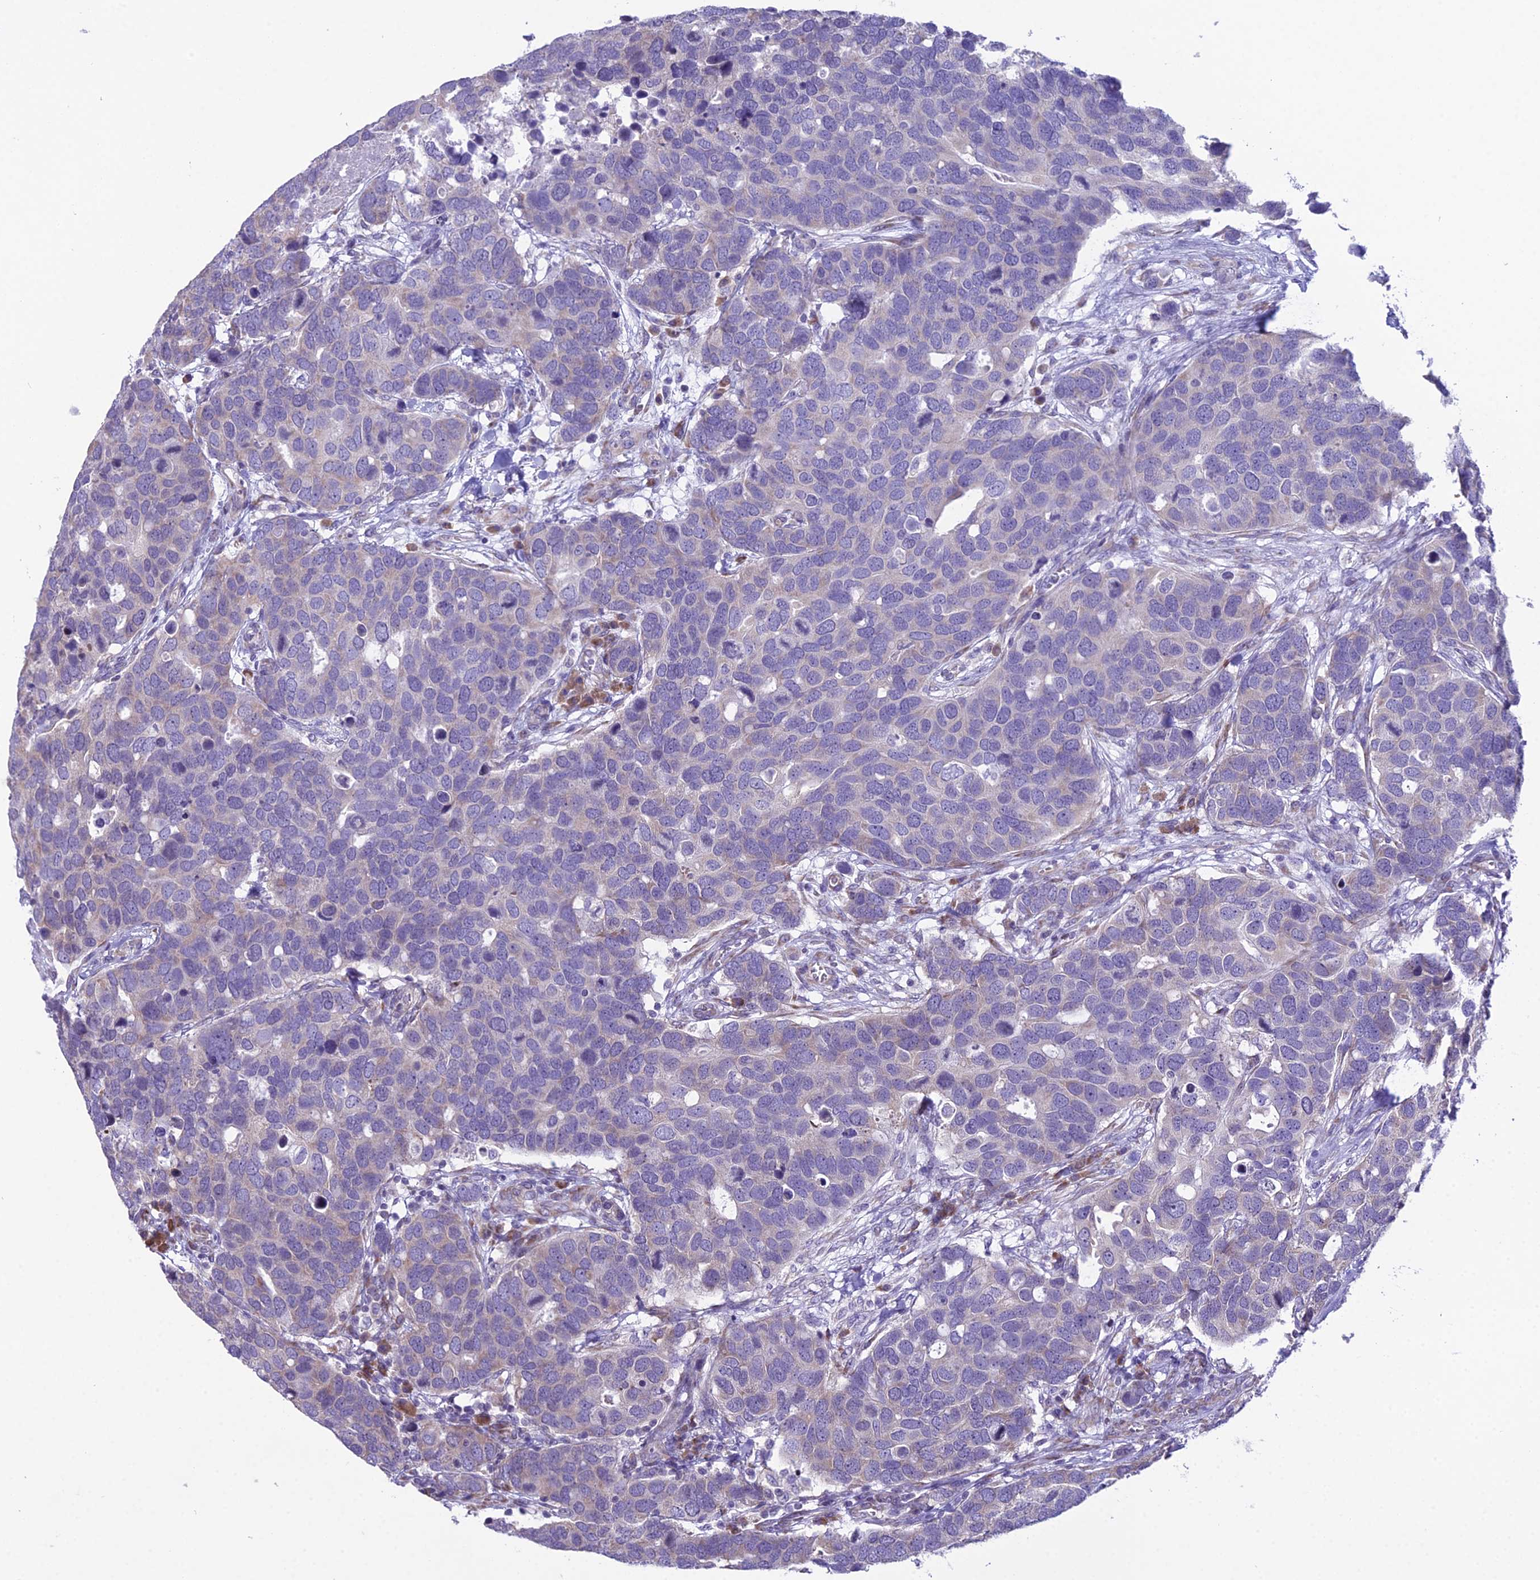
{"staining": {"intensity": "negative", "quantity": "none", "location": "none"}, "tissue": "breast cancer", "cell_type": "Tumor cells", "image_type": "cancer", "snomed": [{"axis": "morphology", "description": "Duct carcinoma"}, {"axis": "topography", "description": "Breast"}], "caption": "Immunohistochemistry (IHC) photomicrograph of human breast invasive ductal carcinoma stained for a protein (brown), which exhibits no staining in tumor cells. The staining is performed using DAB brown chromogen with nuclei counter-stained in using hematoxylin.", "gene": "RPS26", "patient": {"sex": "female", "age": 83}}